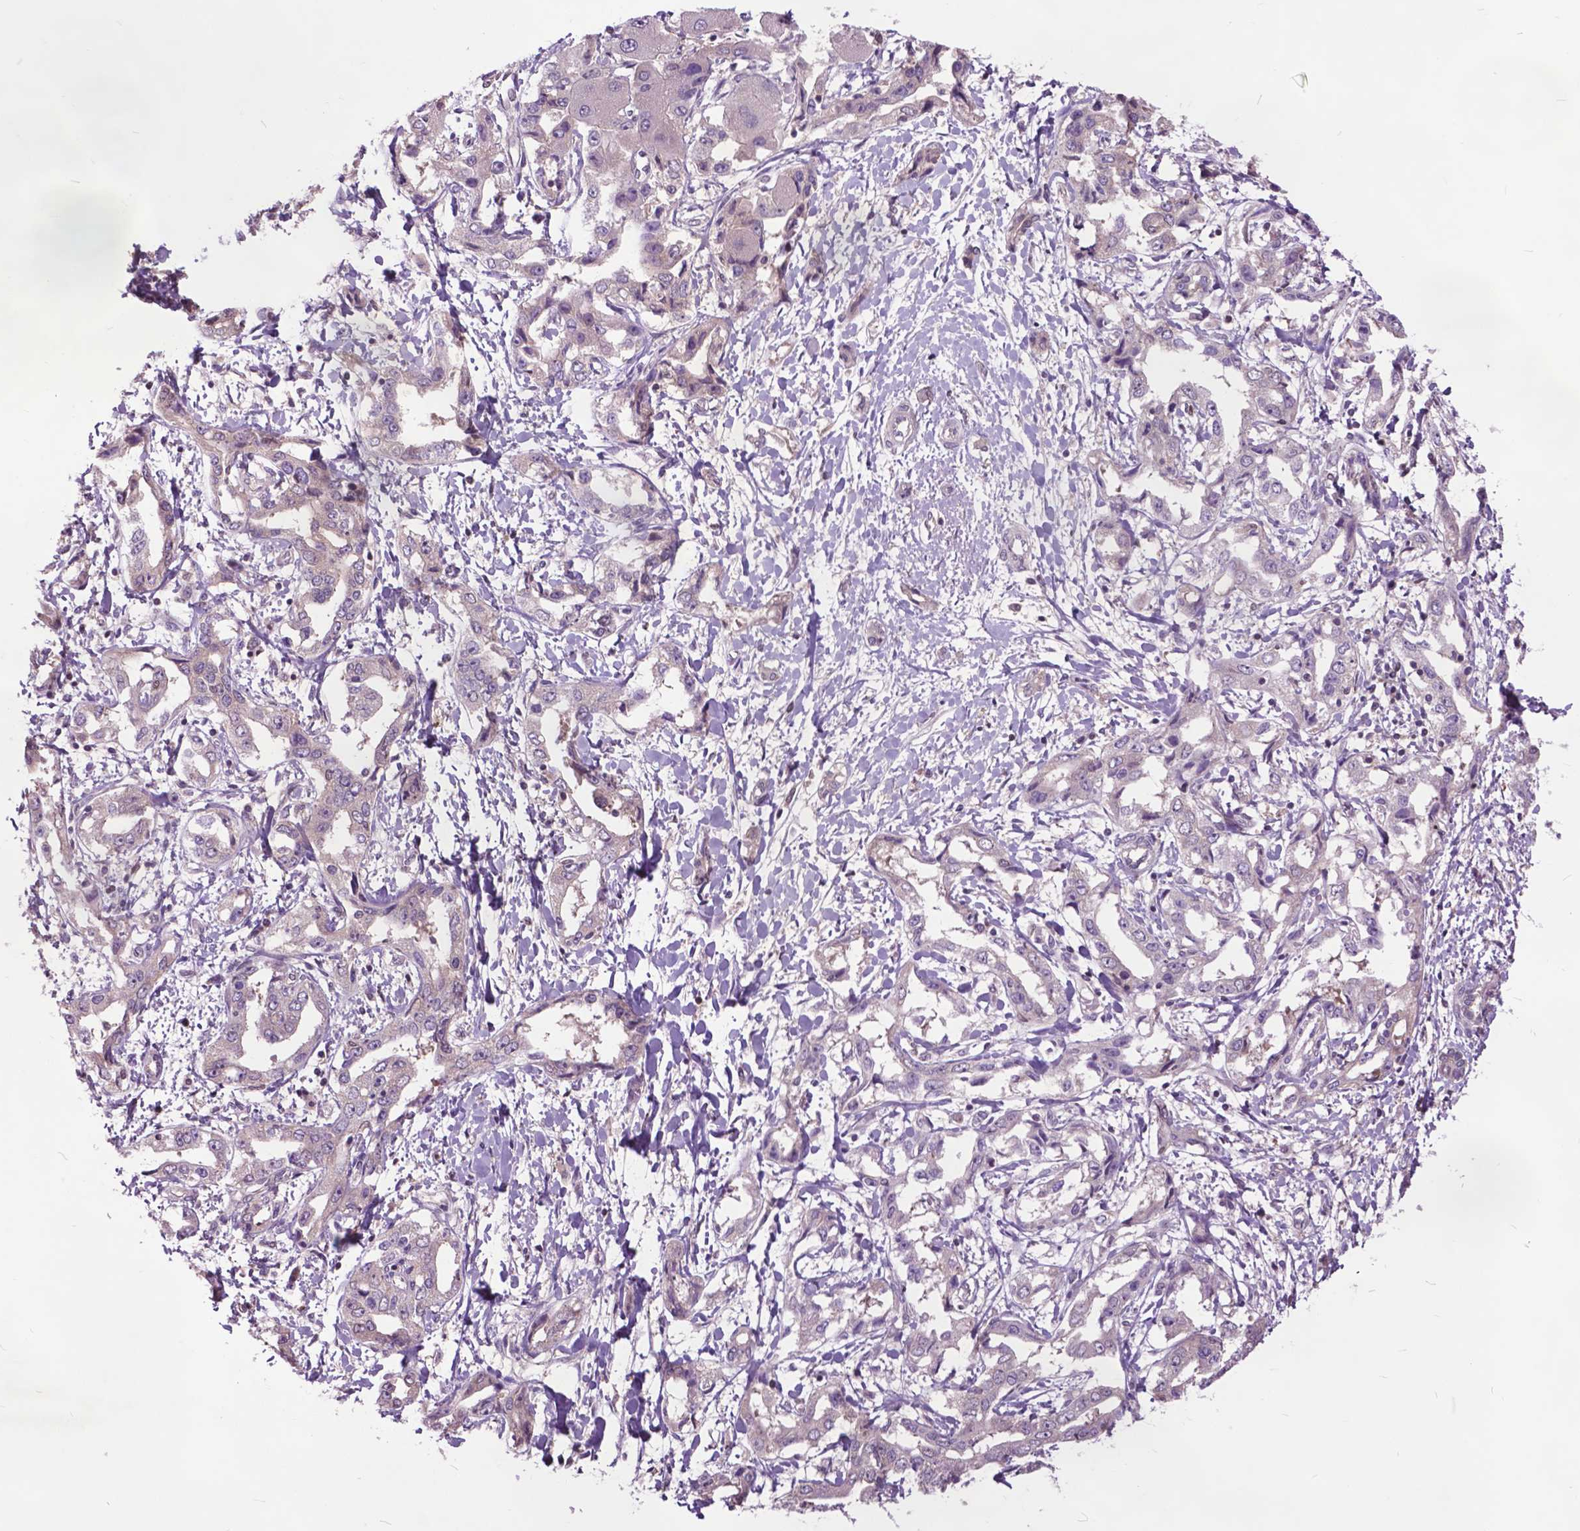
{"staining": {"intensity": "weak", "quantity": "25%-75%", "location": "cytoplasmic/membranous"}, "tissue": "liver cancer", "cell_type": "Tumor cells", "image_type": "cancer", "snomed": [{"axis": "morphology", "description": "Cholangiocarcinoma"}, {"axis": "topography", "description": "Liver"}], "caption": "Immunohistochemistry of cholangiocarcinoma (liver) shows low levels of weak cytoplasmic/membranous positivity in about 25%-75% of tumor cells.", "gene": "ARAF", "patient": {"sex": "male", "age": 59}}